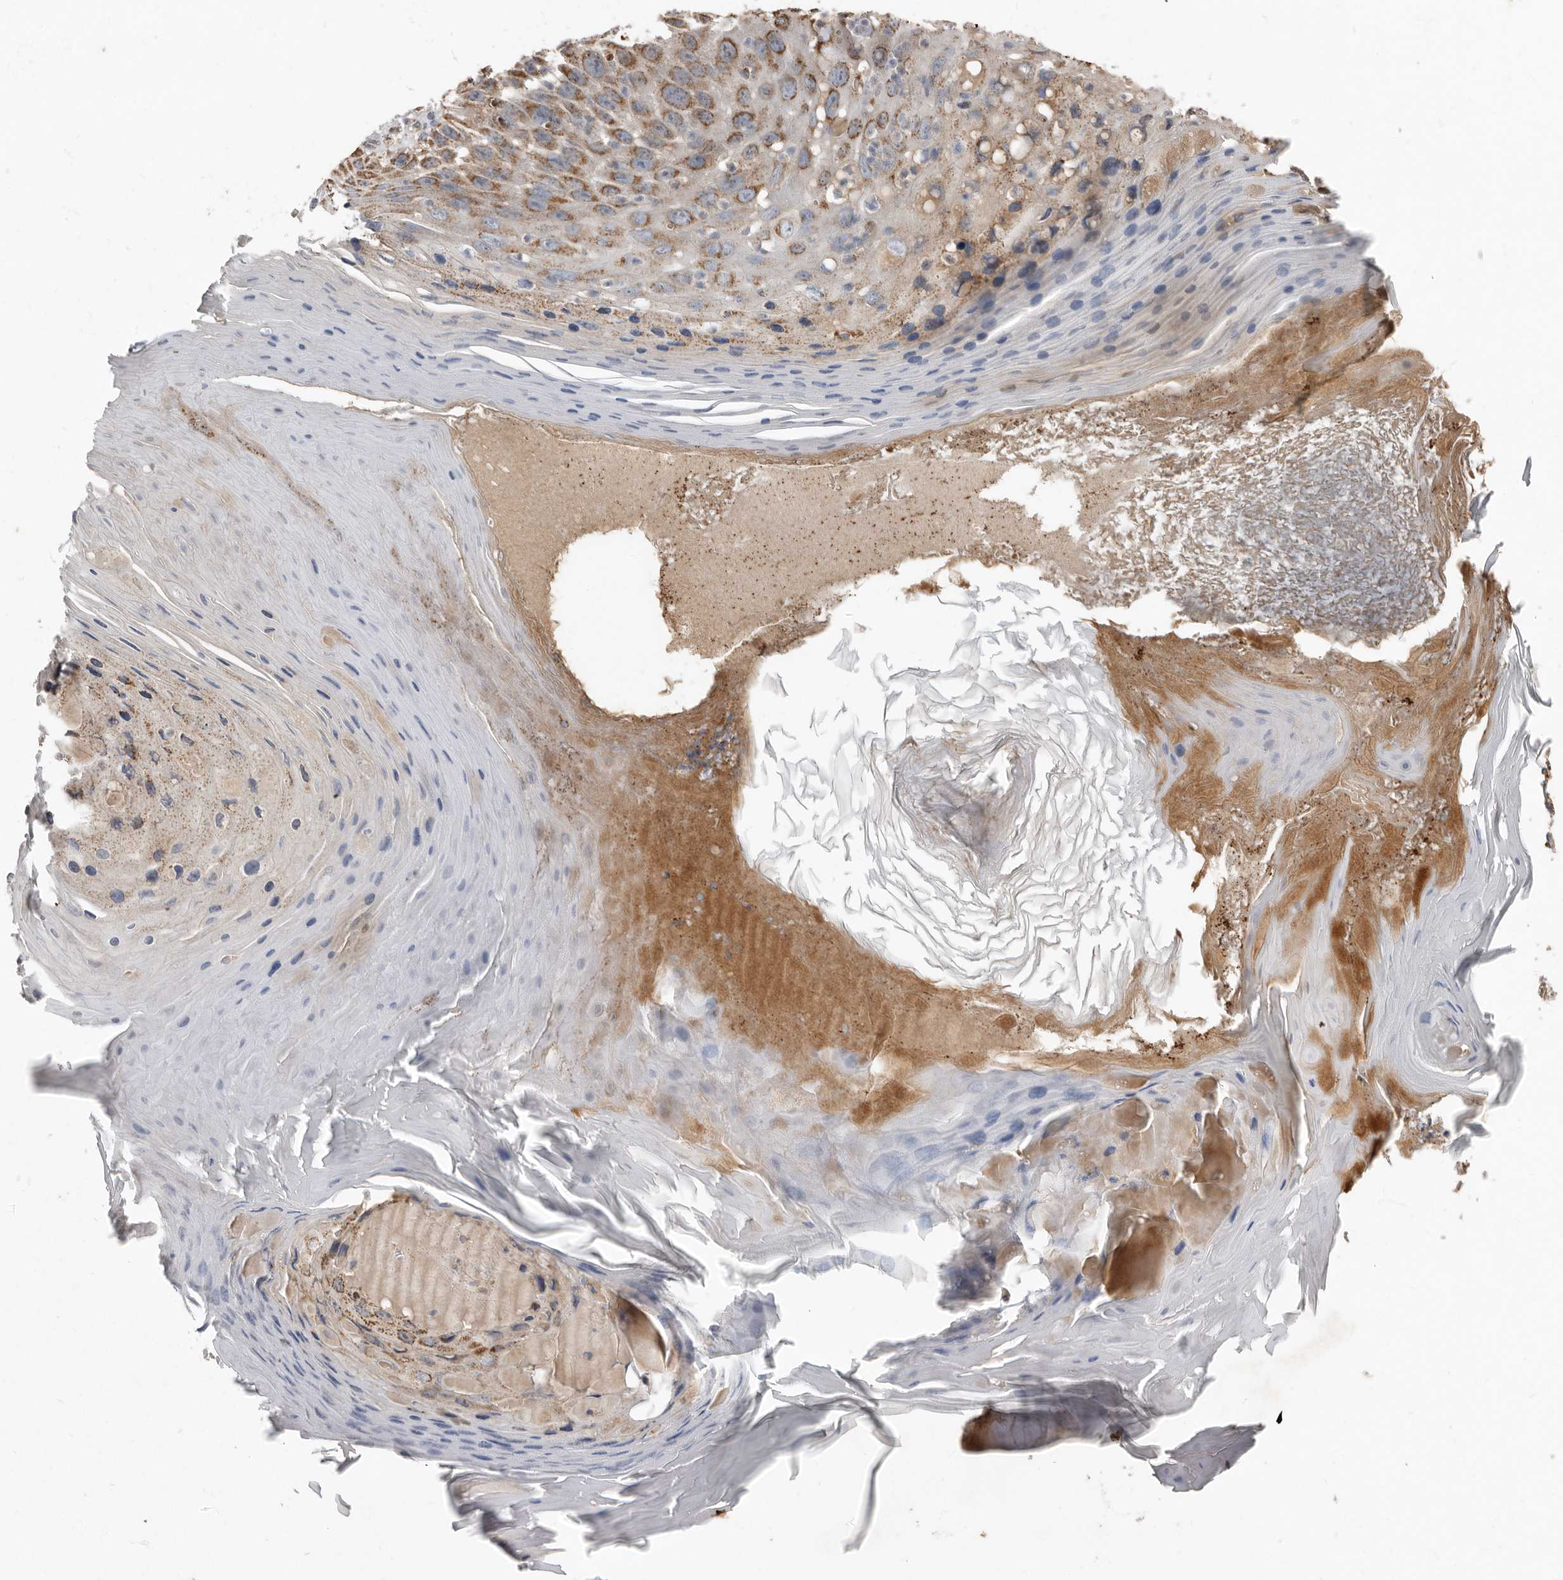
{"staining": {"intensity": "moderate", "quantity": "25%-75%", "location": "cytoplasmic/membranous"}, "tissue": "skin cancer", "cell_type": "Tumor cells", "image_type": "cancer", "snomed": [{"axis": "morphology", "description": "Squamous cell carcinoma, NOS"}, {"axis": "topography", "description": "Skin"}], "caption": "Brown immunohistochemical staining in human skin cancer (squamous cell carcinoma) shows moderate cytoplasmic/membranous expression in approximately 25%-75% of tumor cells. The staining was performed using DAB to visualize the protein expression in brown, while the nuclei were stained in blue with hematoxylin (Magnification: 20x).", "gene": "KIF26B", "patient": {"sex": "female", "age": 88}}